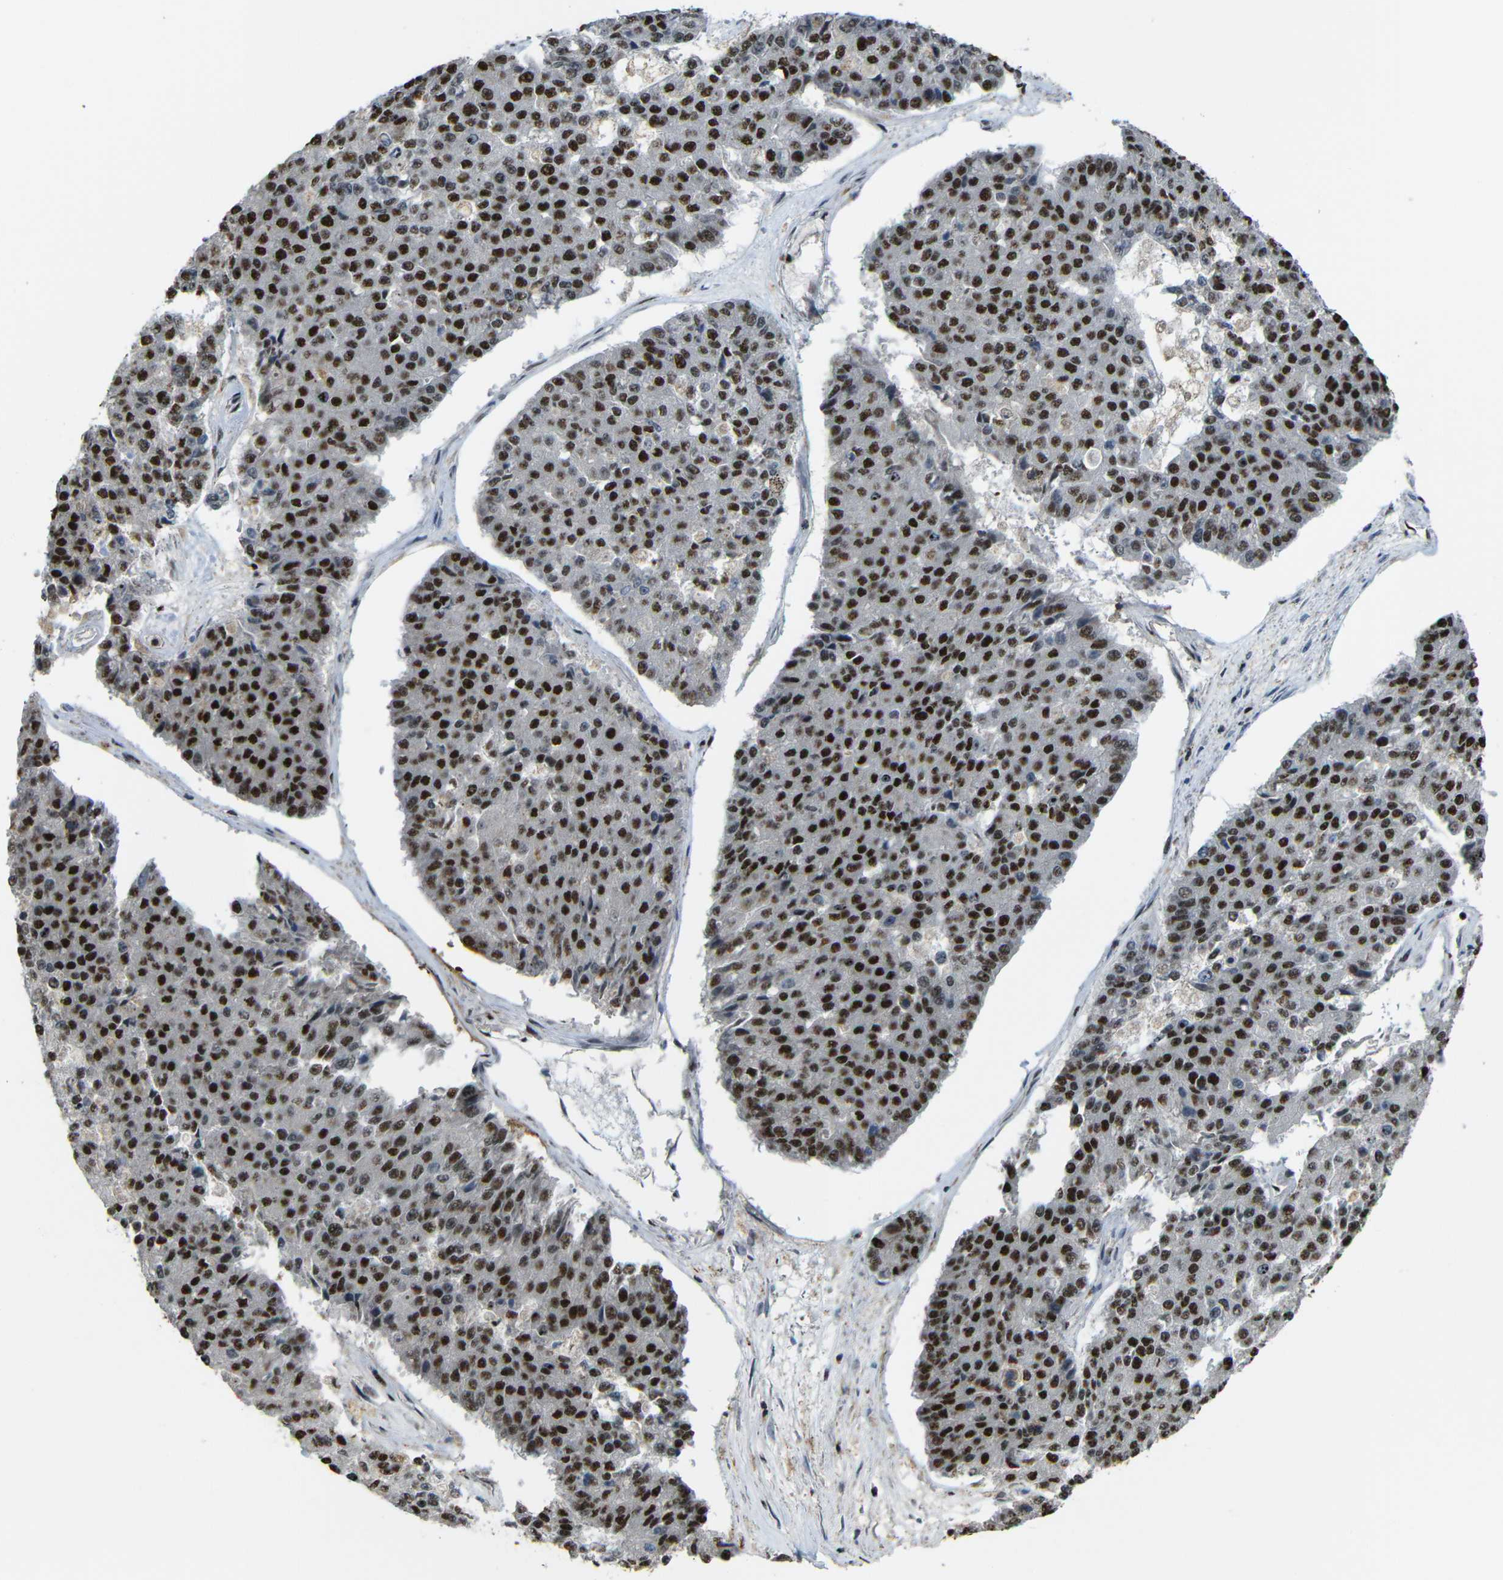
{"staining": {"intensity": "strong", "quantity": ">75%", "location": "nuclear"}, "tissue": "pancreatic cancer", "cell_type": "Tumor cells", "image_type": "cancer", "snomed": [{"axis": "morphology", "description": "Adenocarcinoma, NOS"}, {"axis": "topography", "description": "Pancreas"}], "caption": "This photomicrograph exhibits immunohistochemistry (IHC) staining of pancreatic cancer, with high strong nuclear expression in approximately >75% of tumor cells.", "gene": "TCF7L2", "patient": {"sex": "male", "age": 50}}